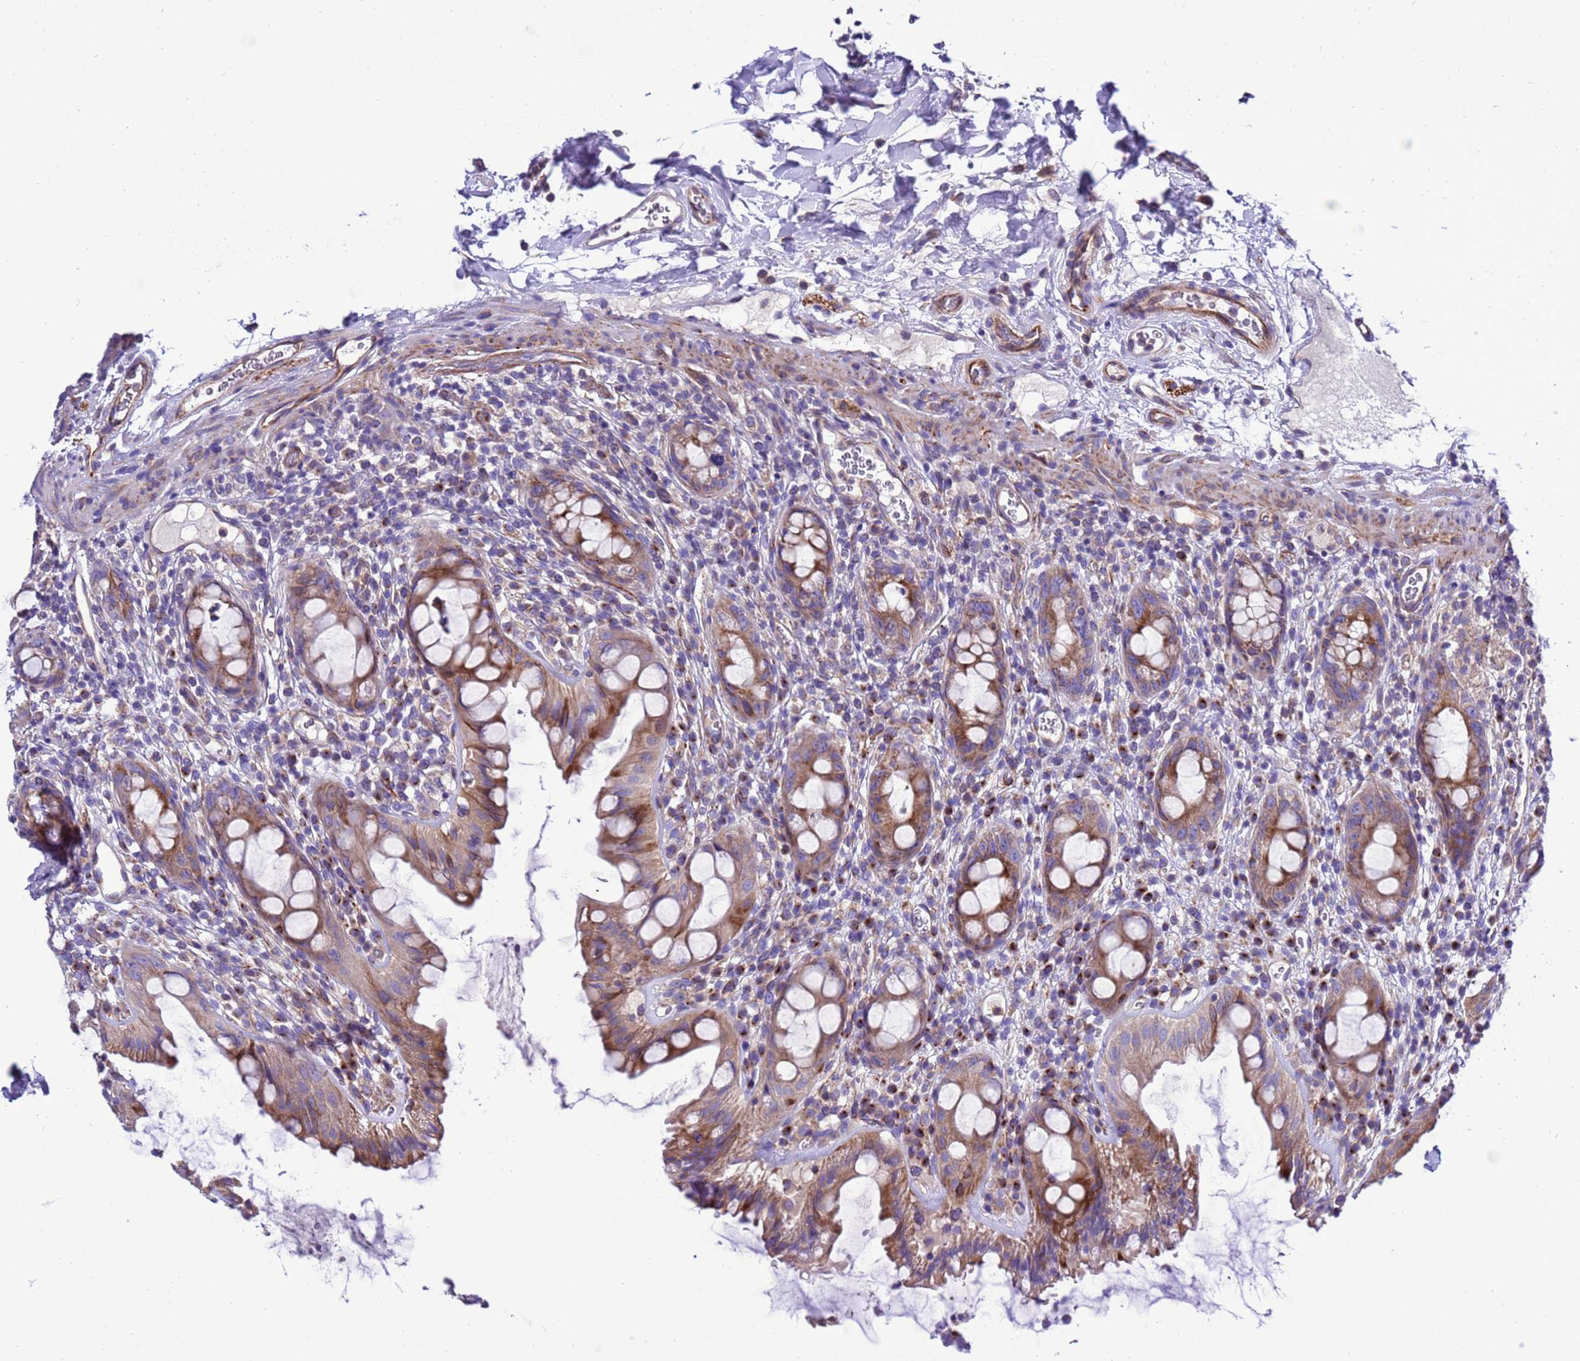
{"staining": {"intensity": "moderate", "quantity": ">75%", "location": "cytoplasmic/membranous"}, "tissue": "rectum", "cell_type": "Glandular cells", "image_type": "normal", "snomed": [{"axis": "morphology", "description": "Normal tissue, NOS"}, {"axis": "topography", "description": "Rectum"}], "caption": "Approximately >75% of glandular cells in benign rectum reveal moderate cytoplasmic/membranous protein staining as visualized by brown immunohistochemical staining.", "gene": "KICS2", "patient": {"sex": "female", "age": 57}}